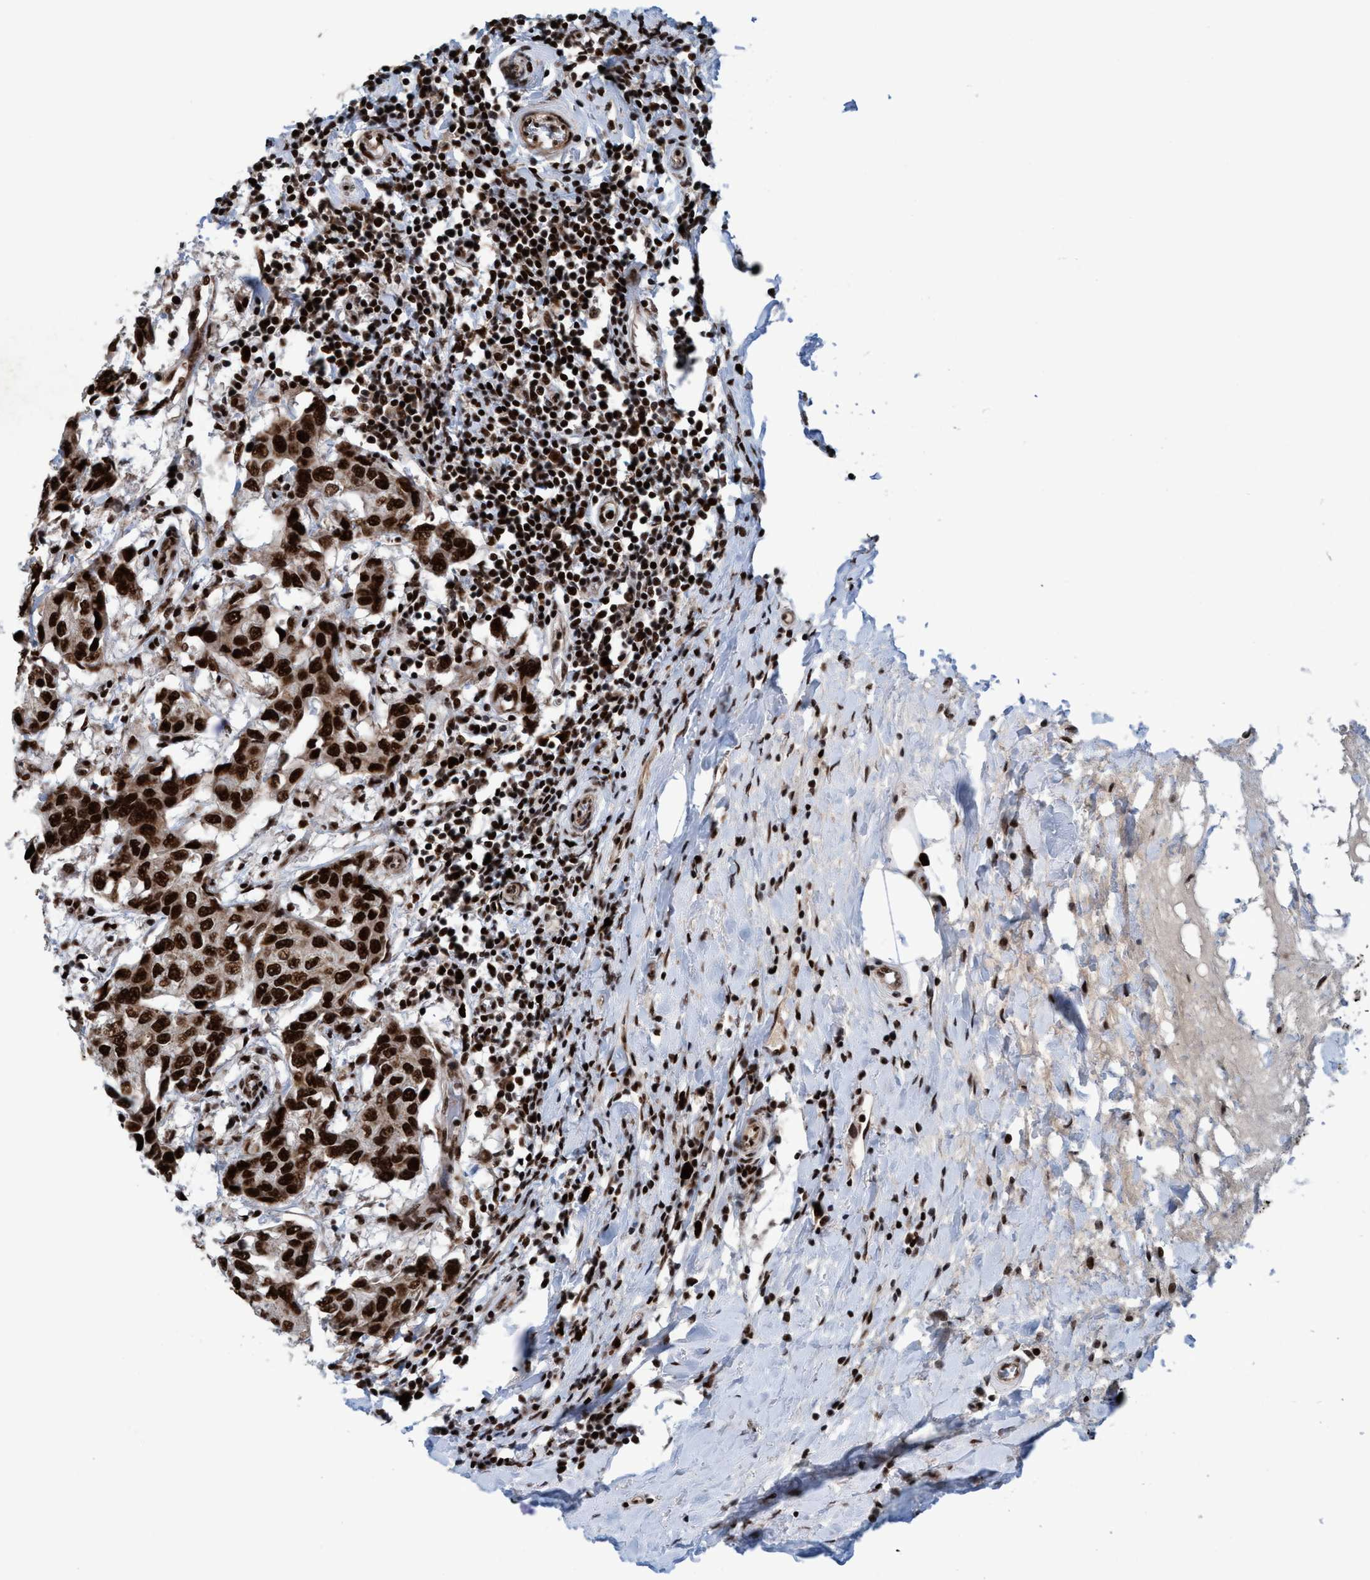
{"staining": {"intensity": "strong", "quantity": ">75%", "location": "nuclear"}, "tissue": "breast cancer", "cell_type": "Tumor cells", "image_type": "cancer", "snomed": [{"axis": "morphology", "description": "Duct carcinoma"}, {"axis": "topography", "description": "Breast"}], "caption": "Immunohistochemical staining of breast invasive ductal carcinoma exhibits high levels of strong nuclear positivity in about >75% of tumor cells.", "gene": "TOPBP1", "patient": {"sex": "female", "age": 27}}